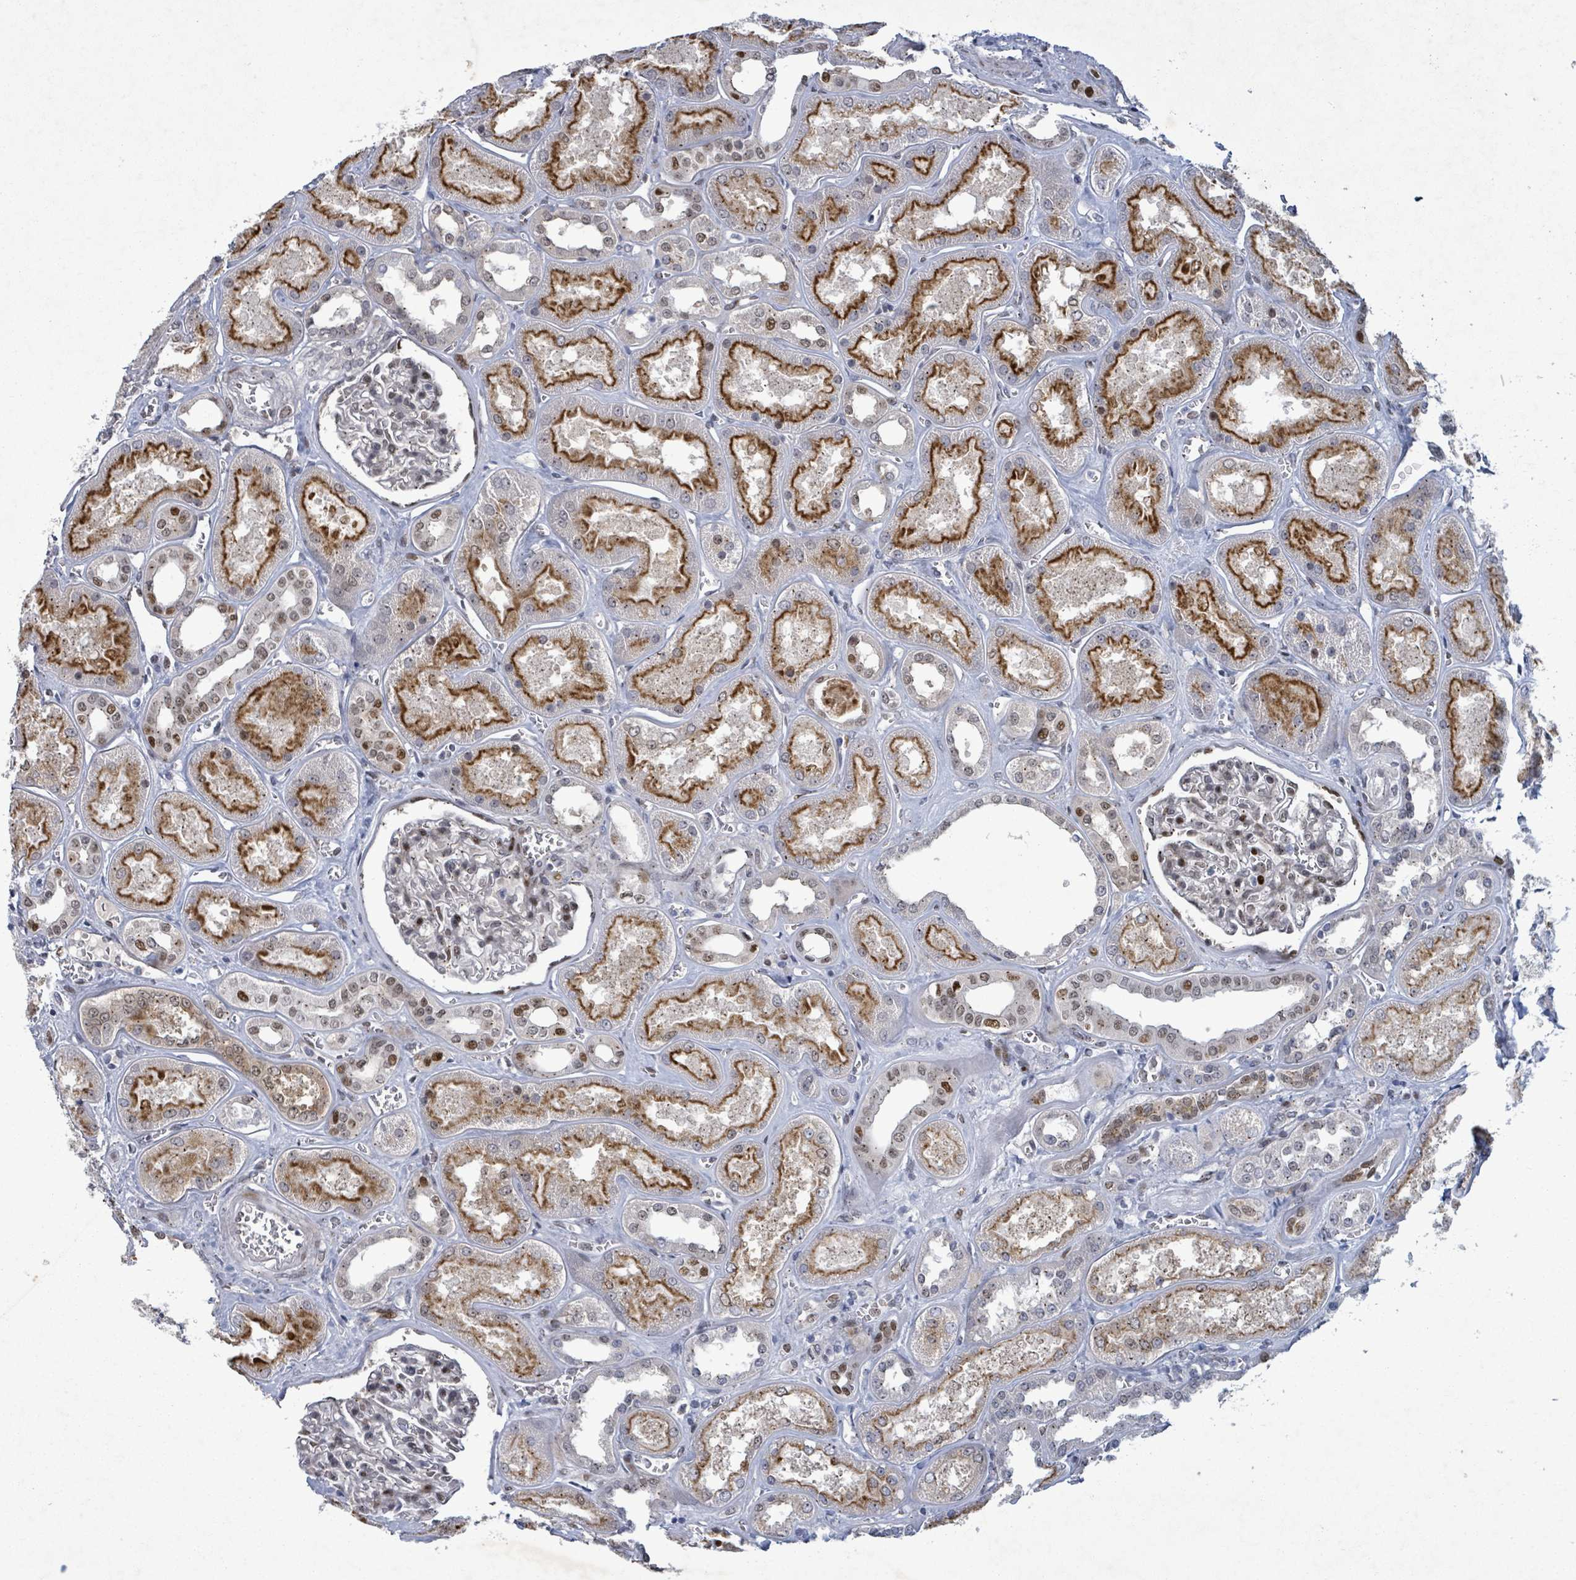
{"staining": {"intensity": "weak", "quantity": "25%-75%", "location": "nuclear"}, "tissue": "kidney", "cell_type": "Cells in glomeruli", "image_type": "normal", "snomed": [{"axis": "morphology", "description": "Normal tissue, NOS"}, {"axis": "morphology", "description": "Adenocarcinoma, NOS"}, {"axis": "topography", "description": "Kidney"}], "caption": "A low amount of weak nuclear positivity is appreciated in about 25%-75% of cells in glomeruli in normal kidney.", "gene": "TUSC1", "patient": {"sex": "female", "age": 68}}